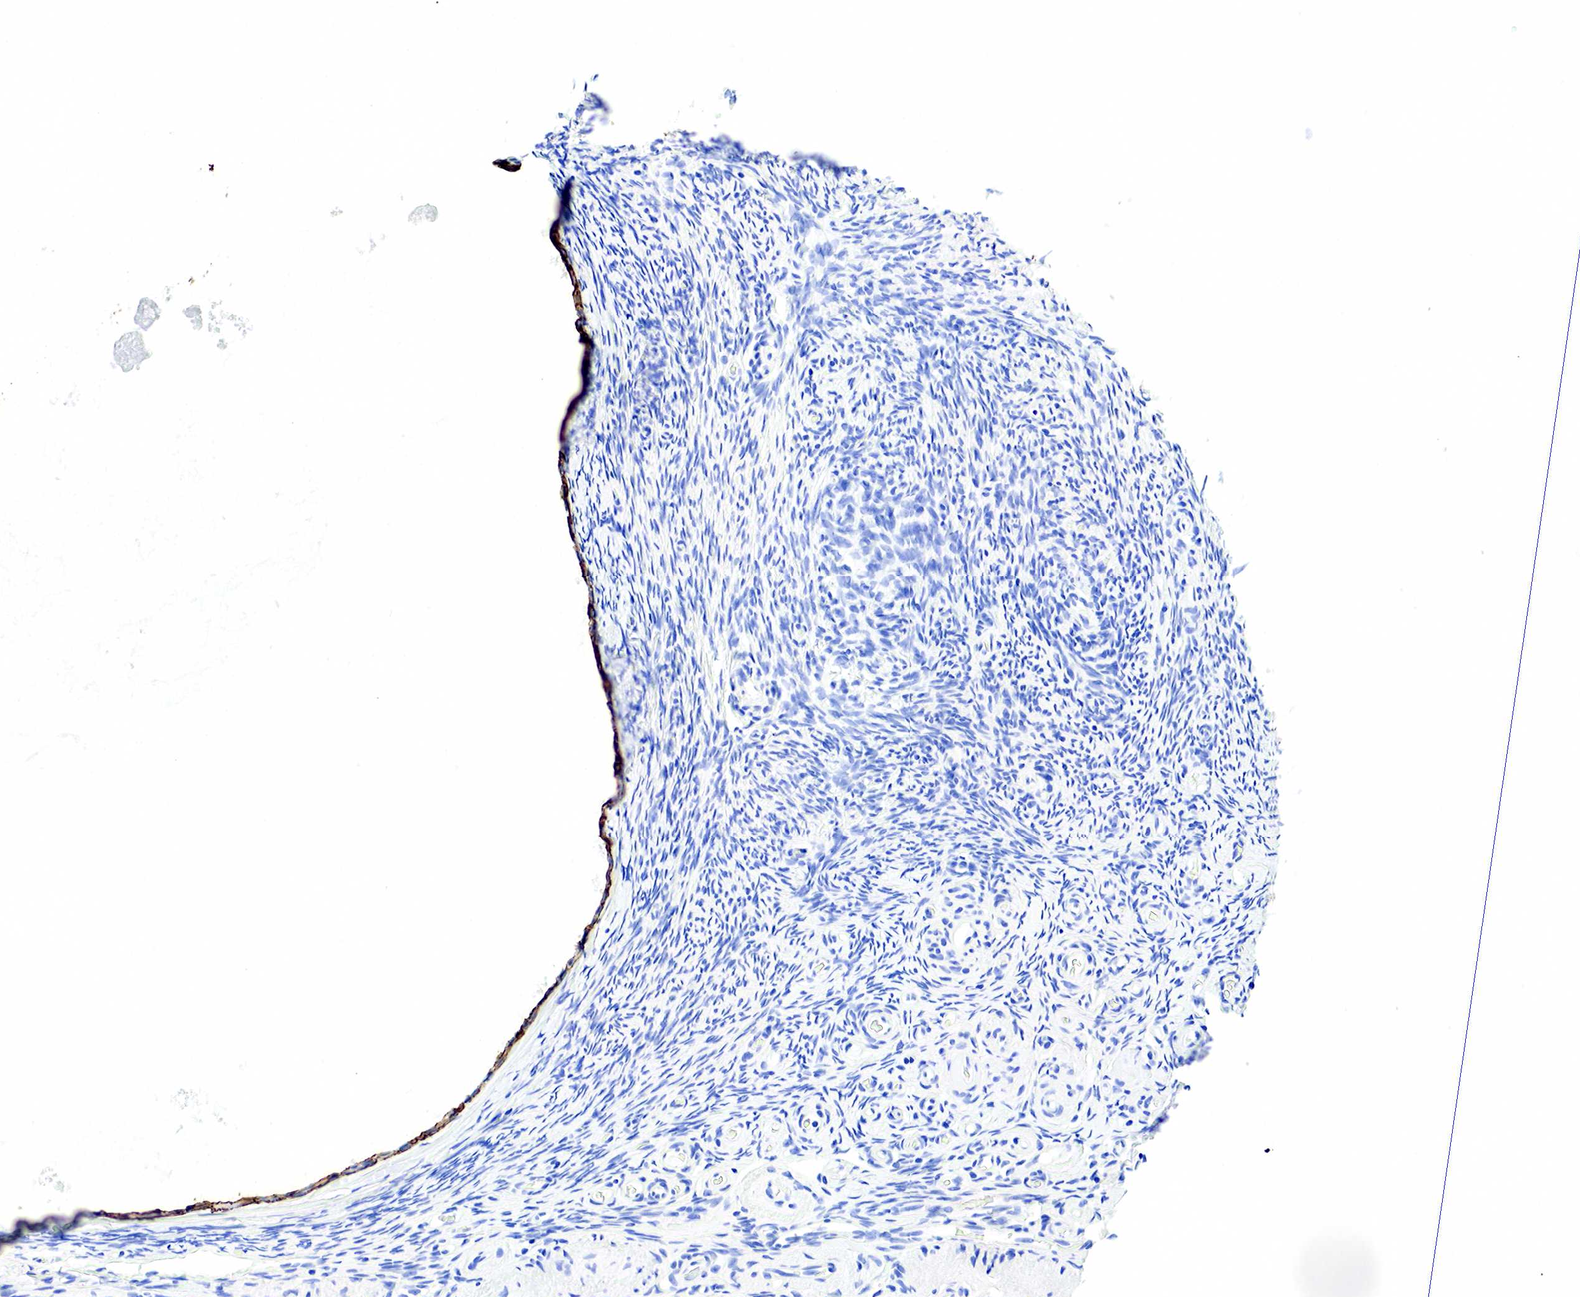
{"staining": {"intensity": "weak", "quantity": "<25%", "location": "cytoplasmic/membranous"}, "tissue": "ovary", "cell_type": "Follicle cells", "image_type": "normal", "snomed": [{"axis": "morphology", "description": "Normal tissue, NOS"}, {"axis": "topography", "description": "Ovary"}], "caption": "IHC micrograph of normal ovary stained for a protein (brown), which demonstrates no staining in follicle cells.", "gene": "KRT7", "patient": {"sex": "female", "age": 78}}